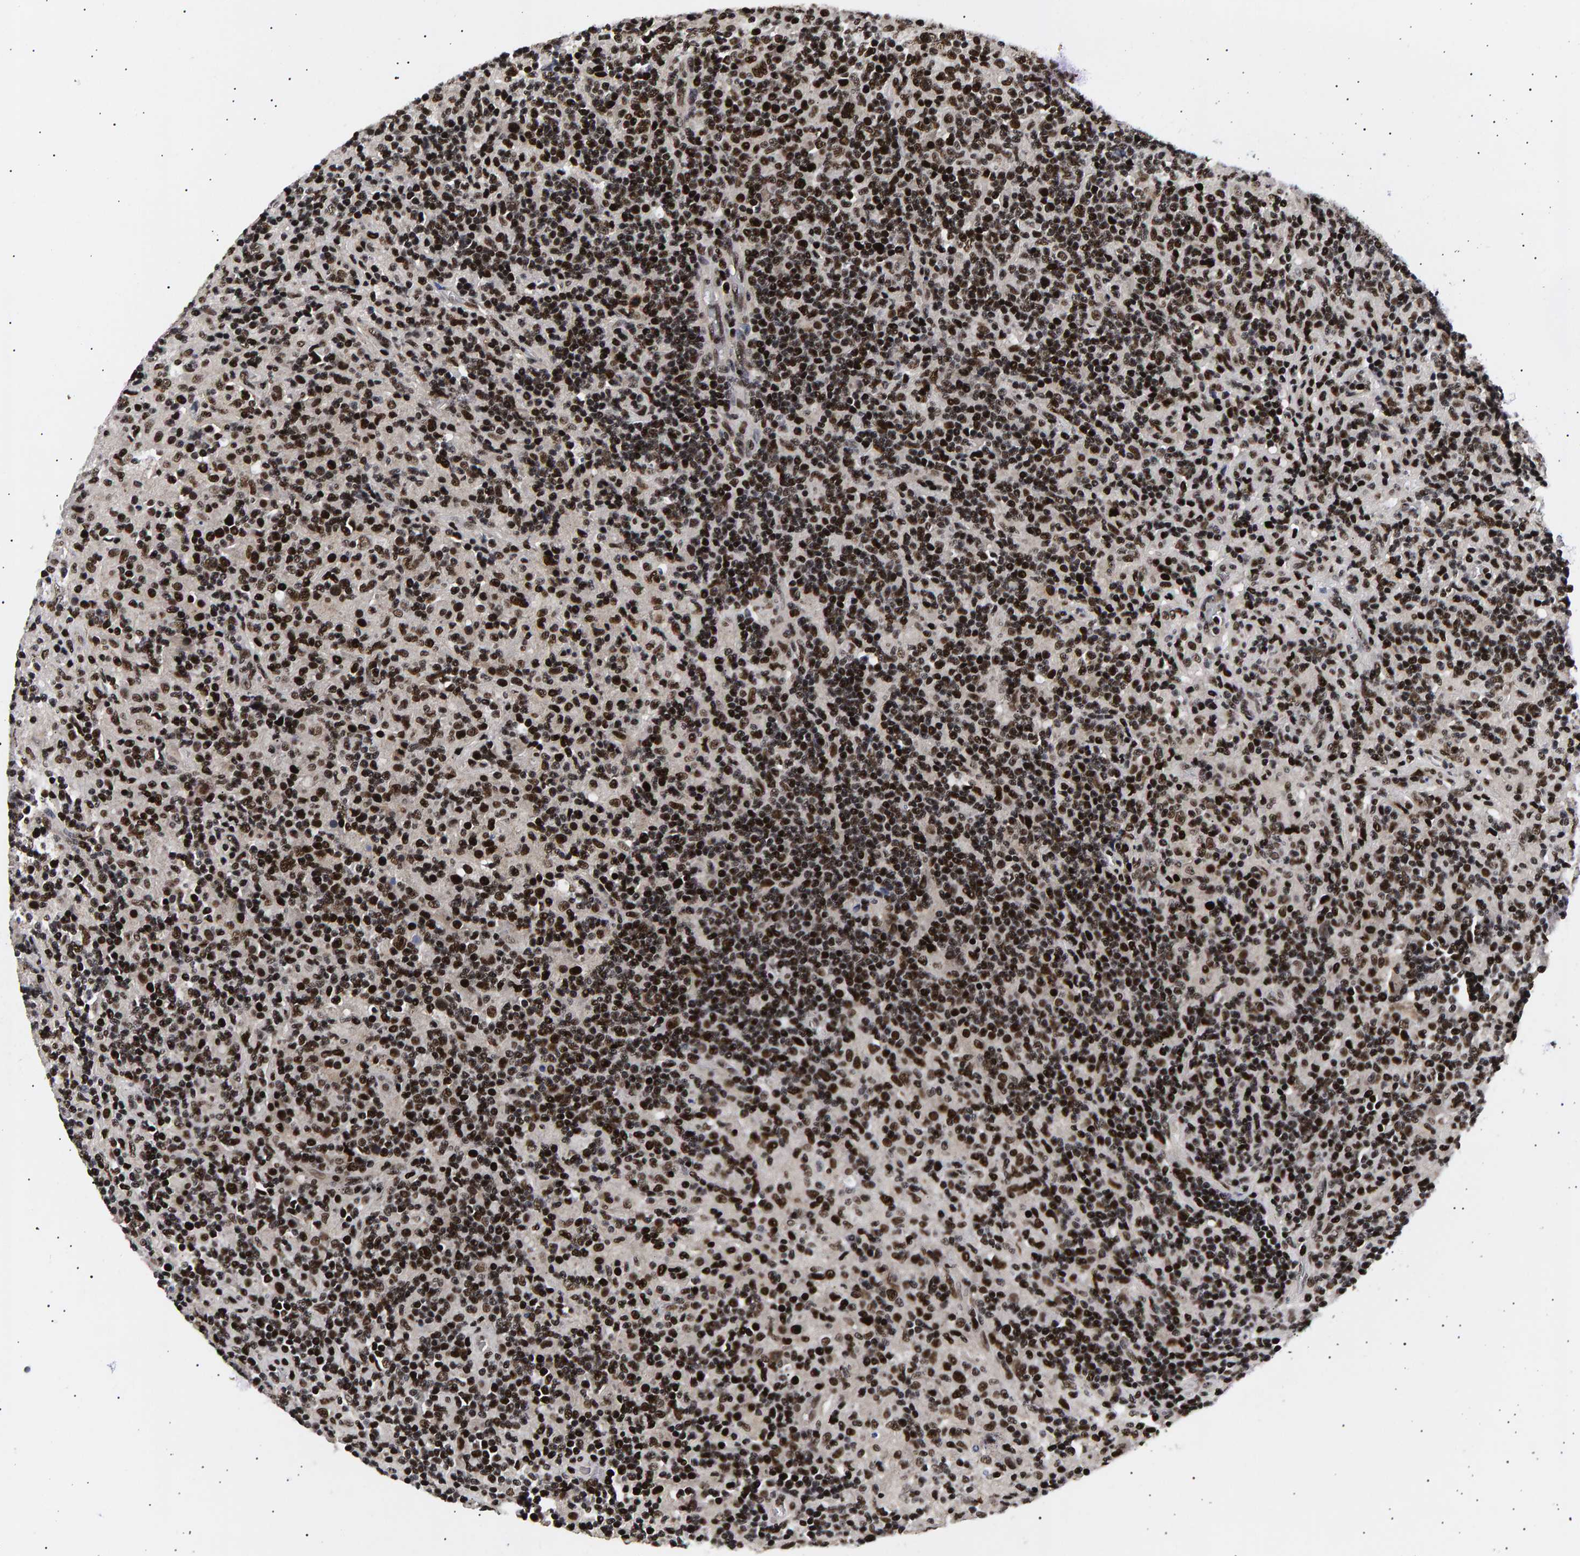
{"staining": {"intensity": "strong", "quantity": ">75%", "location": "nuclear"}, "tissue": "lymphoma", "cell_type": "Tumor cells", "image_type": "cancer", "snomed": [{"axis": "morphology", "description": "Hodgkin's disease, NOS"}, {"axis": "topography", "description": "Lymph node"}], "caption": "An image of lymphoma stained for a protein reveals strong nuclear brown staining in tumor cells.", "gene": "ANKRD40", "patient": {"sex": "male", "age": 70}}